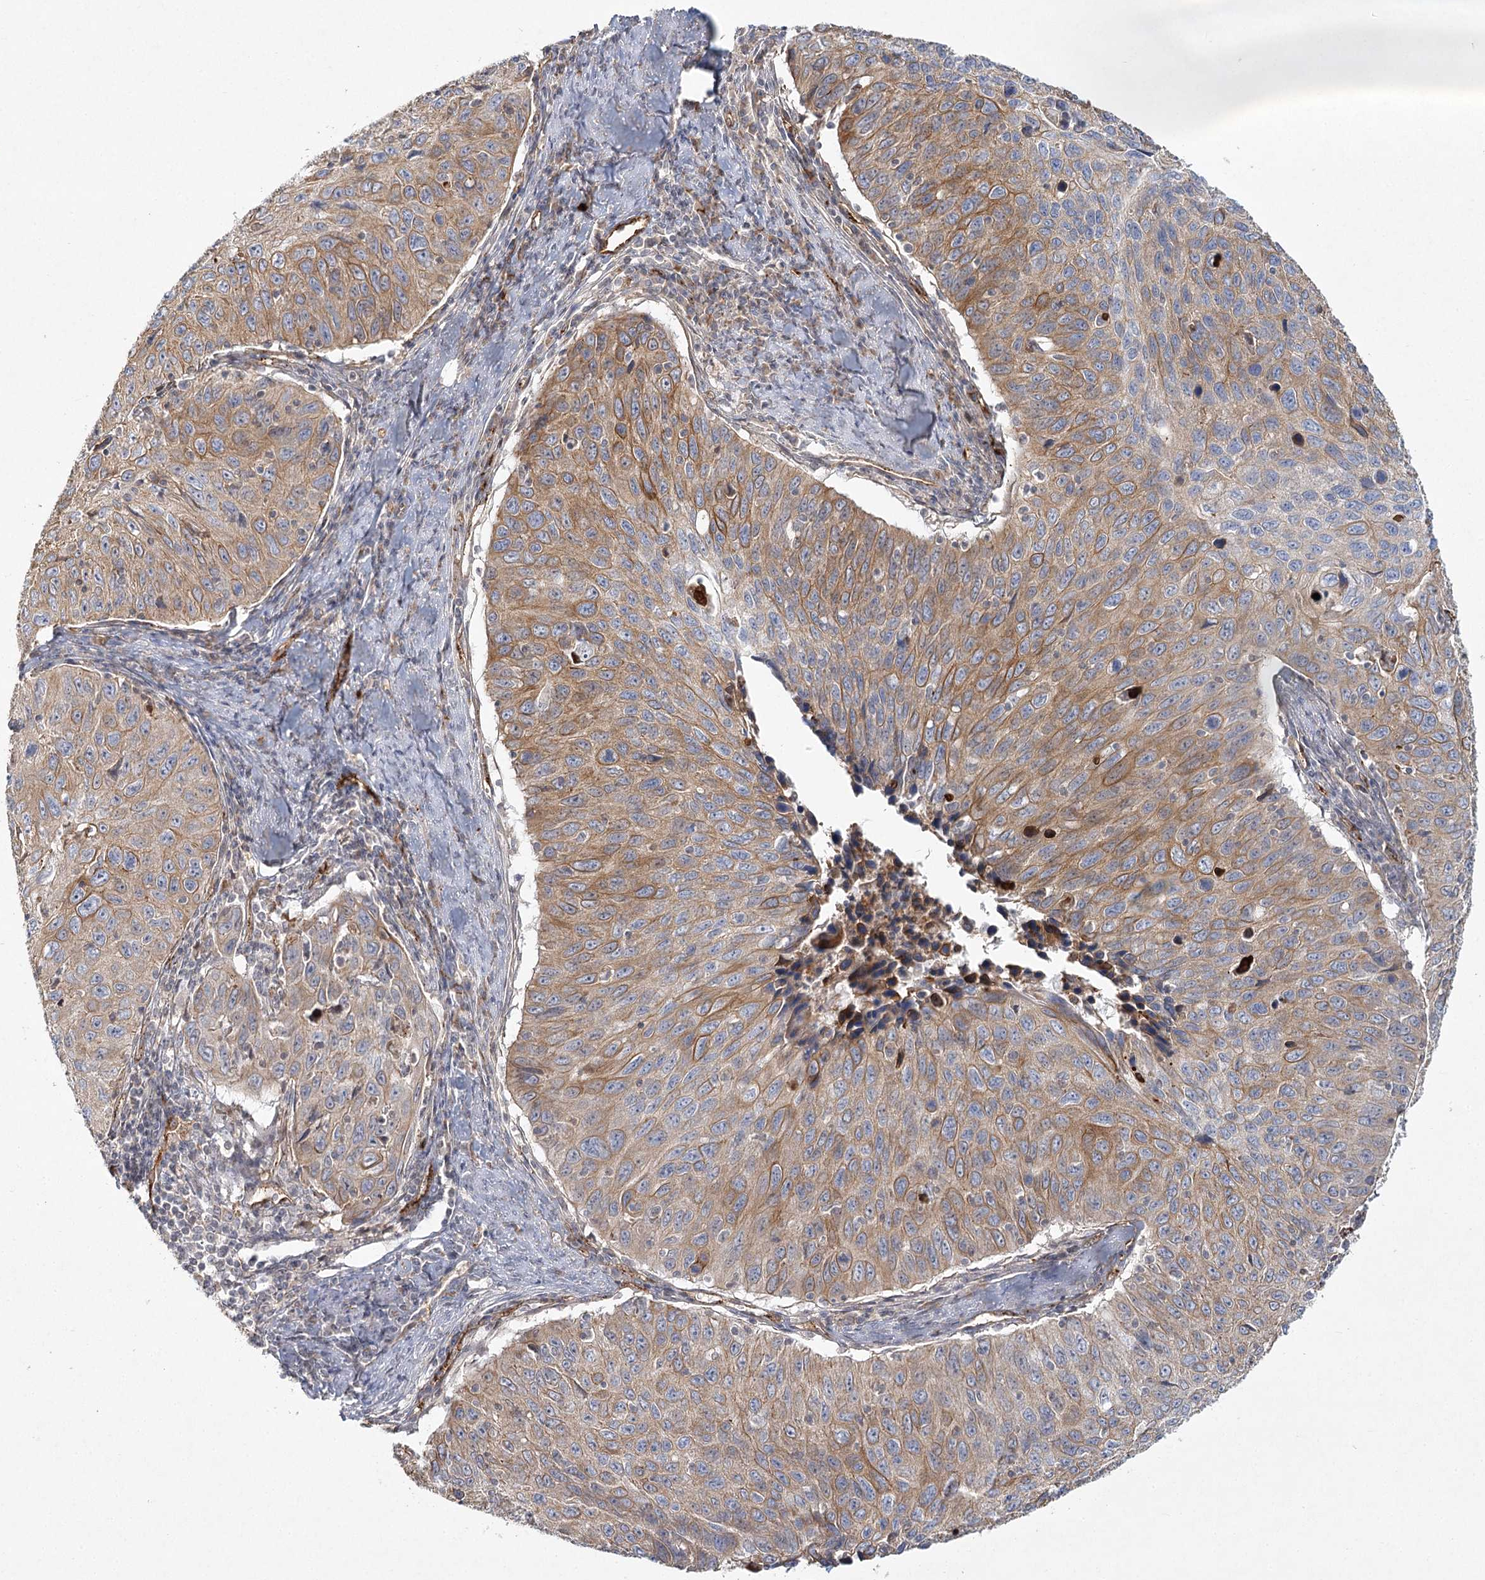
{"staining": {"intensity": "moderate", "quantity": "25%-75%", "location": "cytoplasmic/membranous"}, "tissue": "cervical cancer", "cell_type": "Tumor cells", "image_type": "cancer", "snomed": [{"axis": "morphology", "description": "Squamous cell carcinoma, NOS"}, {"axis": "topography", "description": "Cervix"}], "caption": "This is a photomicrograph of immunohistochemistry staining of cervical cancer (squamous cell carcinoma), which shows moderate positivity in the cytoplasmic/membranous of tumor cells.", "gene": "KBTBD4", "patient": {"sex": "female", "age": 53}}